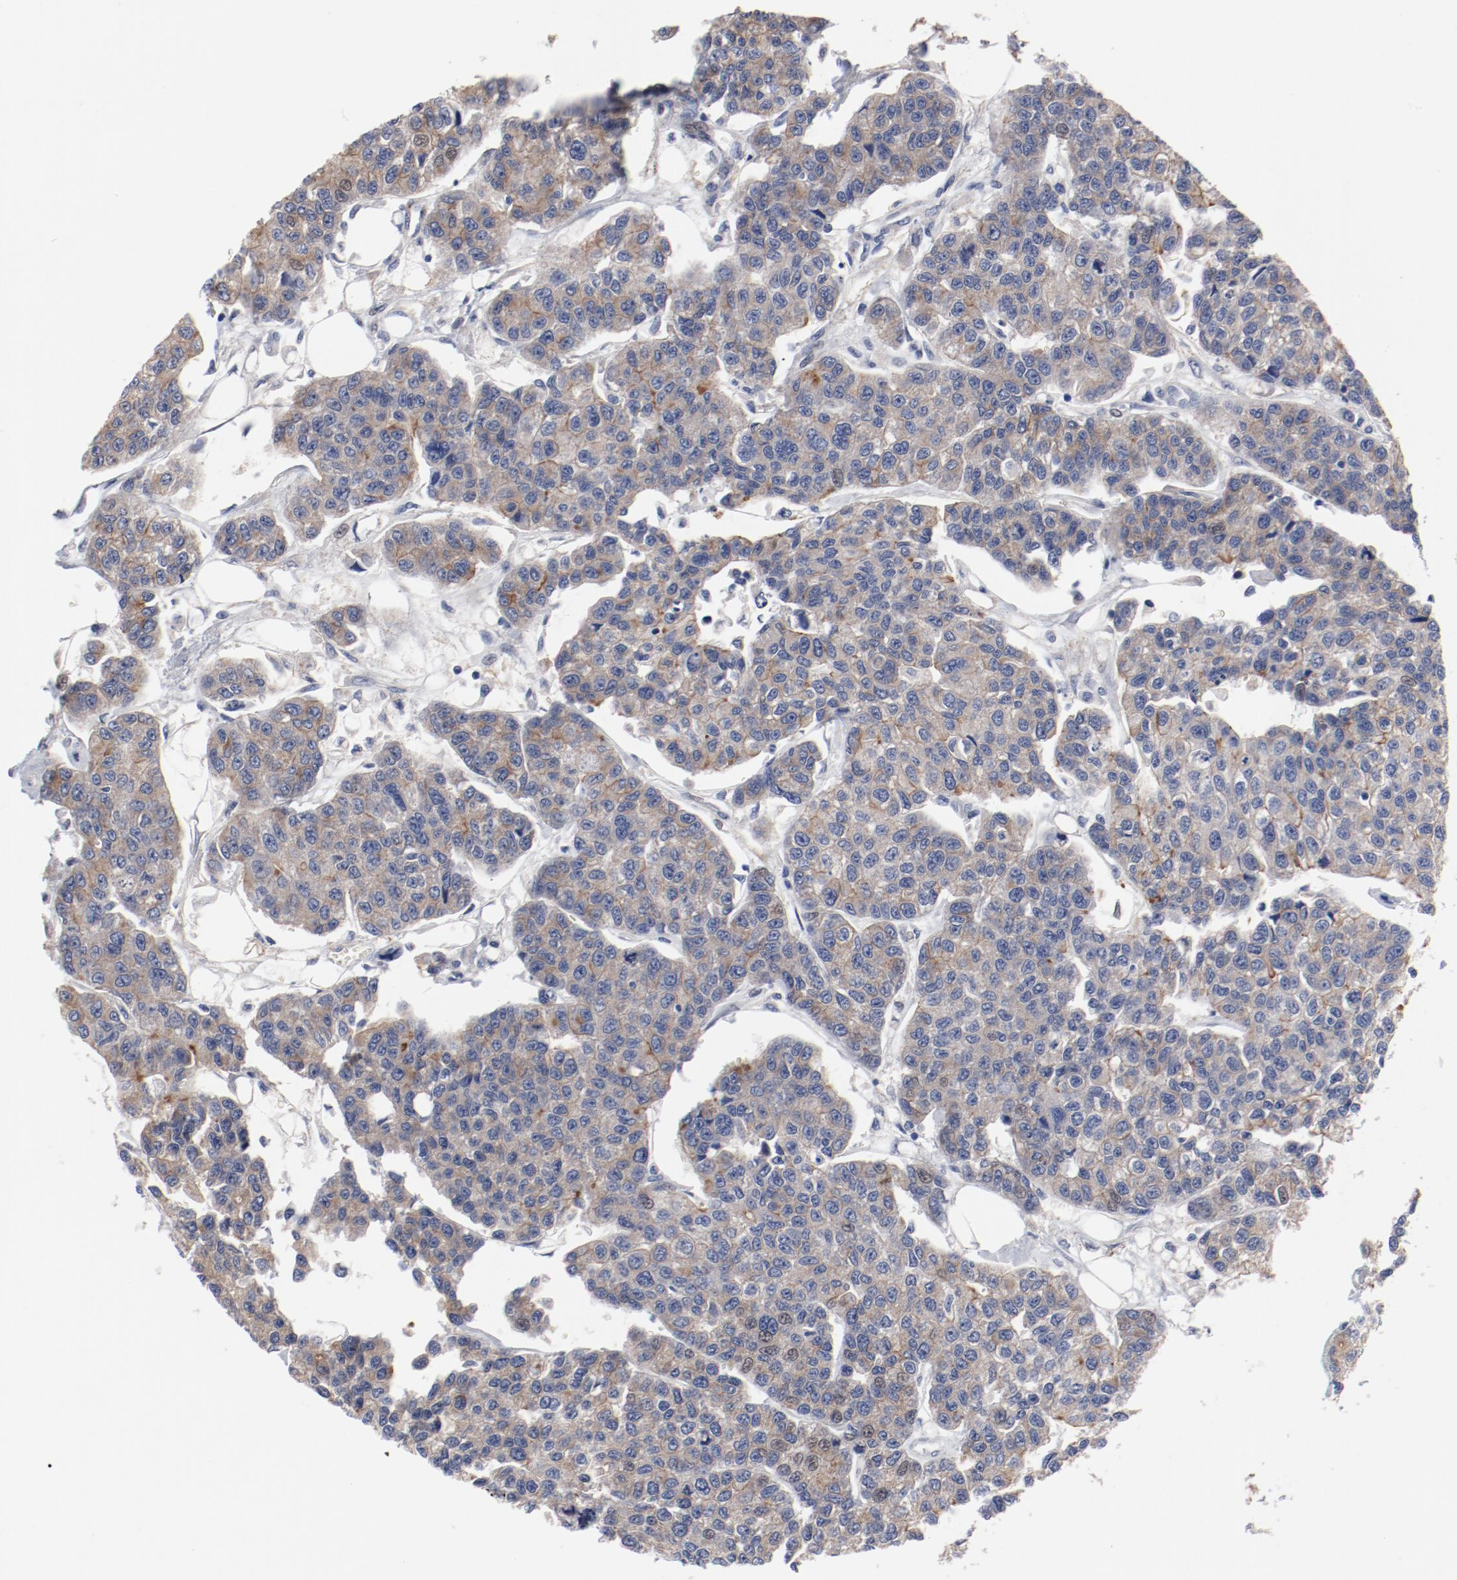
{"staining": {"intensity": "moderate", "quantity": ">75%", "location": "cytoplasmic/membranous"}, "tissue": "breast cancer", "cell_type": "Tumor cells", "image_type": "cancer", "snomed": [{"axis": "morphology", "description": "Duct carcinoma"}, {"axis": "topography", "description": "Breast"}], "caption": "Moderate cytoplasmic/membranous protein positivity is appreciated in approximately >75% of tumor cells in breast cancer.", "gene": "GPR143", "patient": {"sex": "female", "age": 51}}